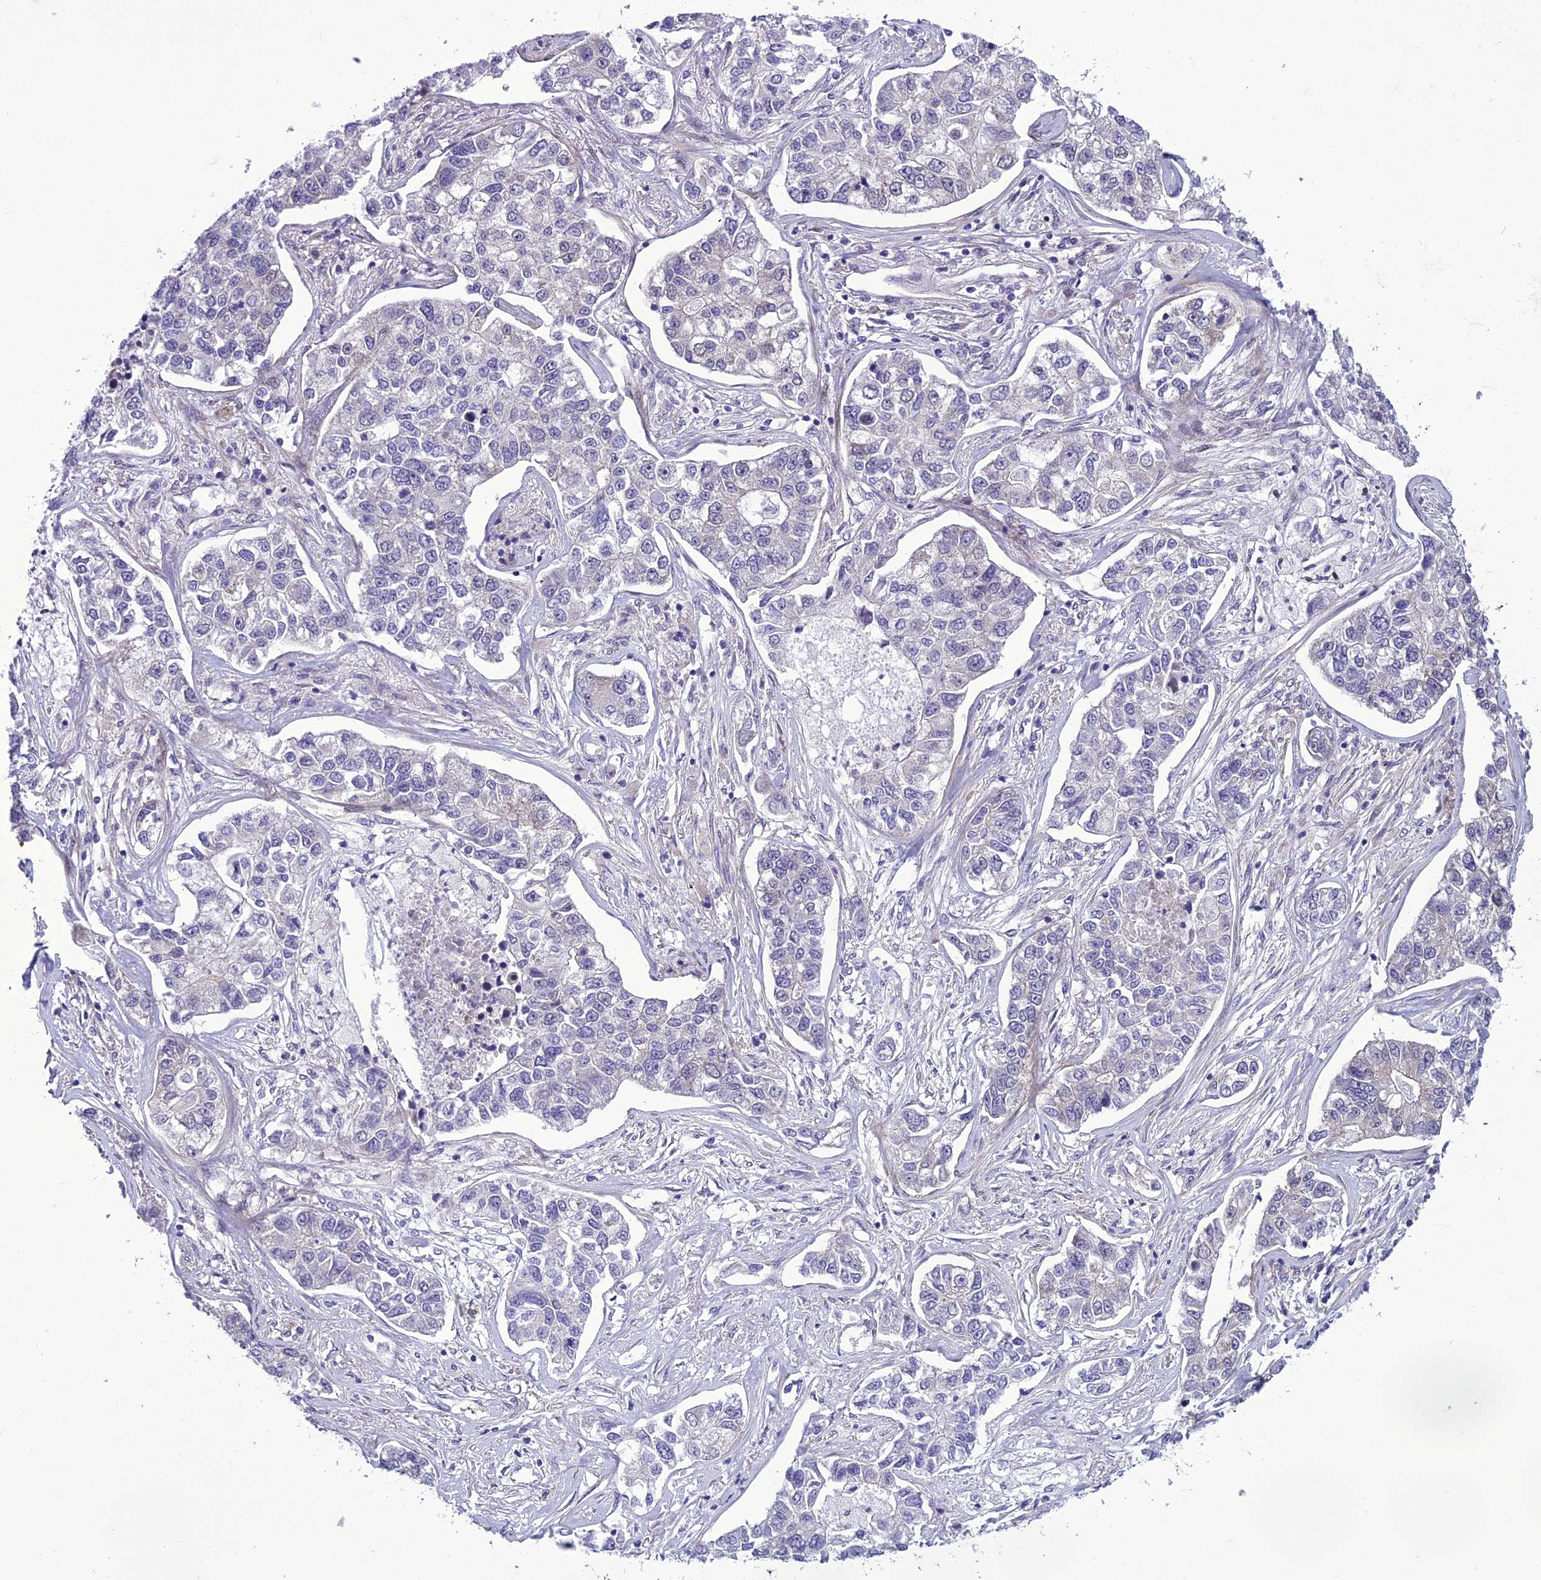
{"staining": {"intensity": "negative", "quantity": "none", "location": "none"}, "tissue": "lung cancer", "cell_type": "Tumor cells", "image_type": "cancer", "snomed": [{"axis": "morphology", "description": "Adenocarcinoma, NOS"}, {"axis": "topography", "description": "Lung"}], "caption": "High magnification brightfield microscopy of lung adenocarcinoma stained with DAB (brown) and counterstained with hematoxylin (blue): tumor cells show no significant expression.", "gene": "GAB4", "patient": {"sex": "male", "age": 49}}